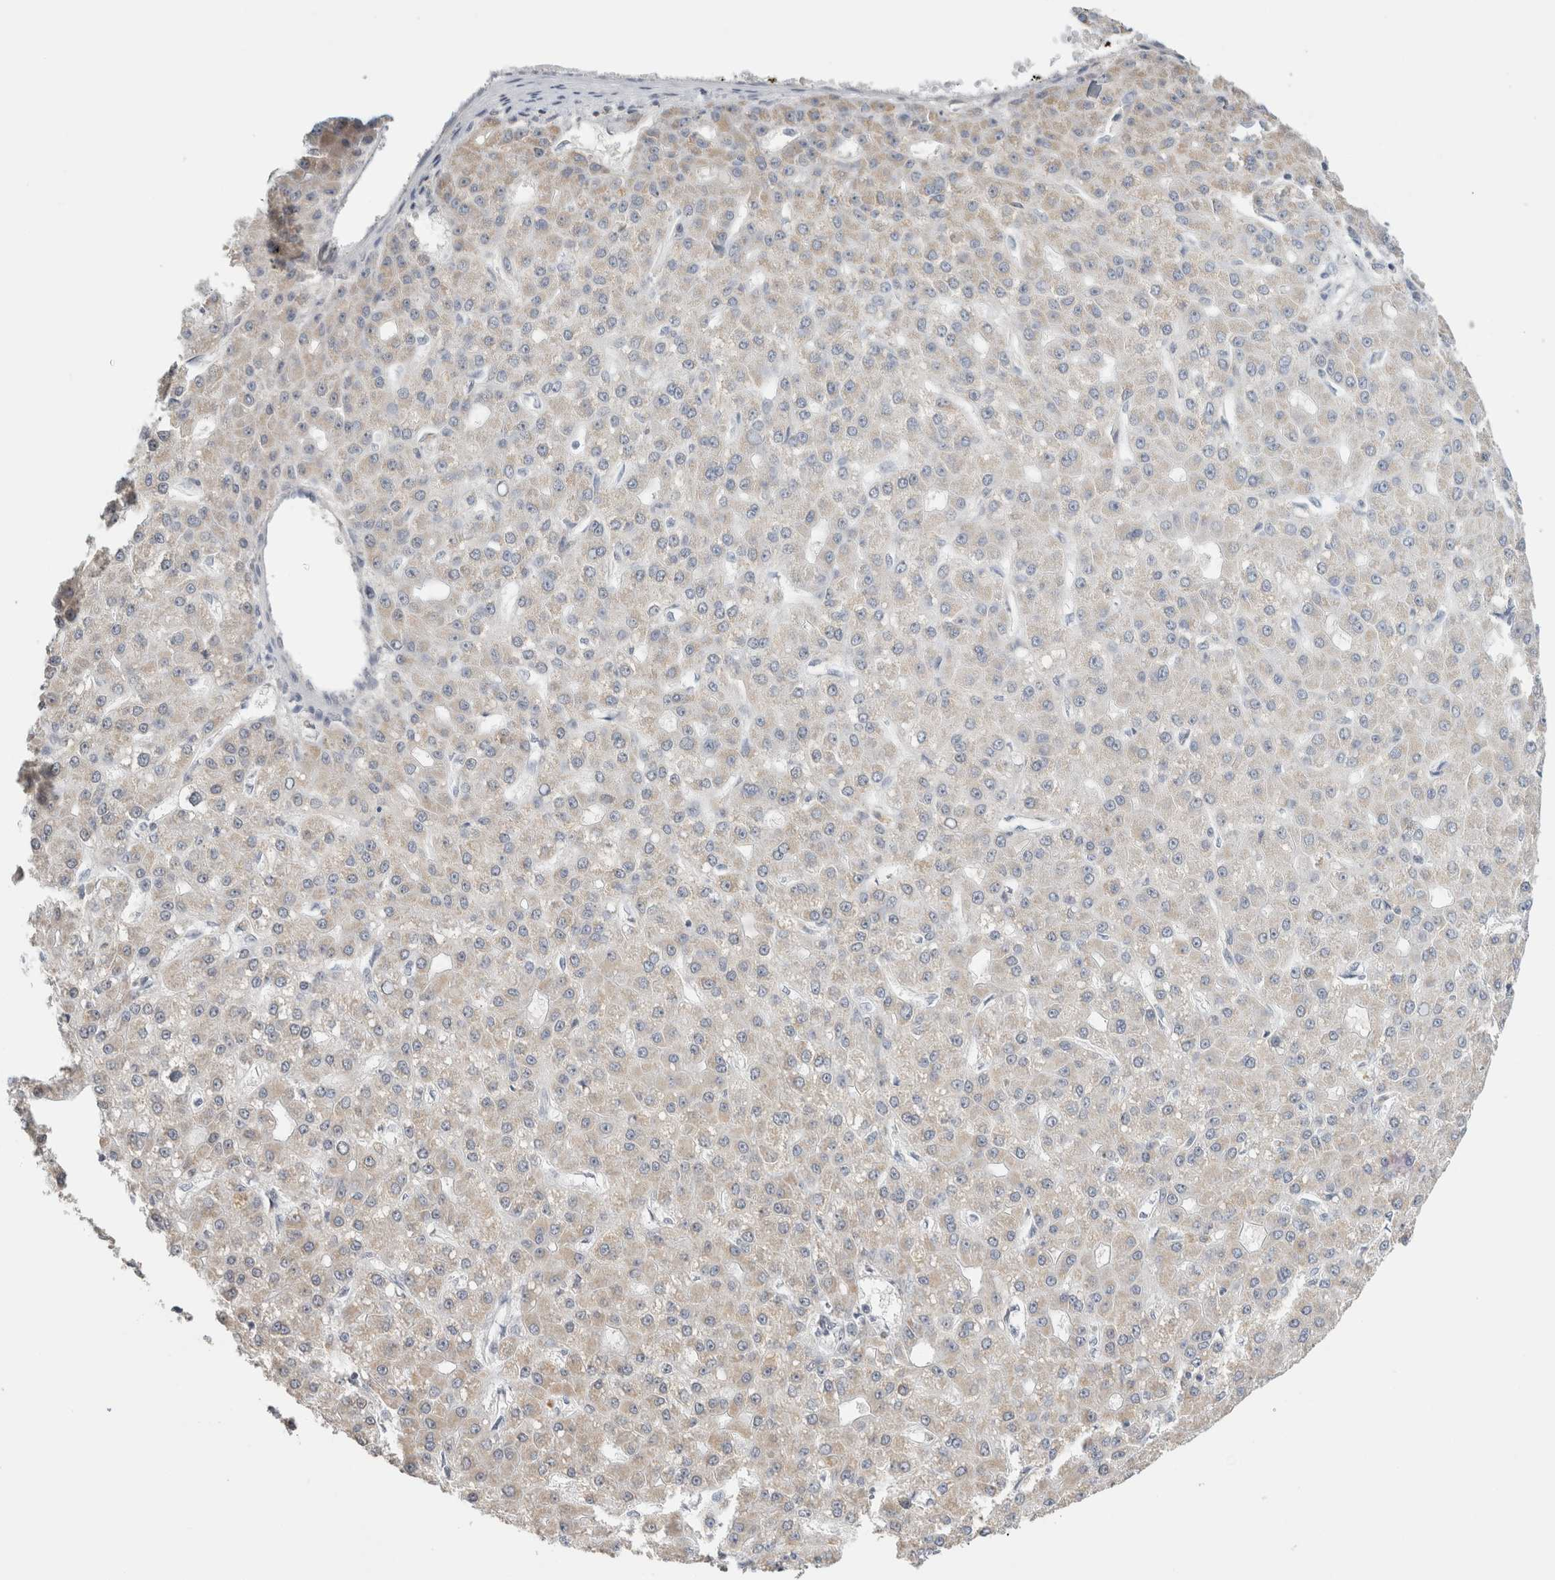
{"staining": {"intensity": "weak", "quantity": "<25%", "location": "cytoplasmic/membranous"}, "tissue": "liver cancer", "cell_type": "Tumor cells", "image_type": "cancer", "snomed": [{"axis": "morphology", "description": "Carcinoma, Hepatocellular, NOS"}, {"axis": "topography", "description": "Liver"}], "caption": "The micrograph displays no staining of tumor cells in liver hepatocellular carcinoma.", "gene": "CRAT", "patient": {"sex": "male", "age": 67}}